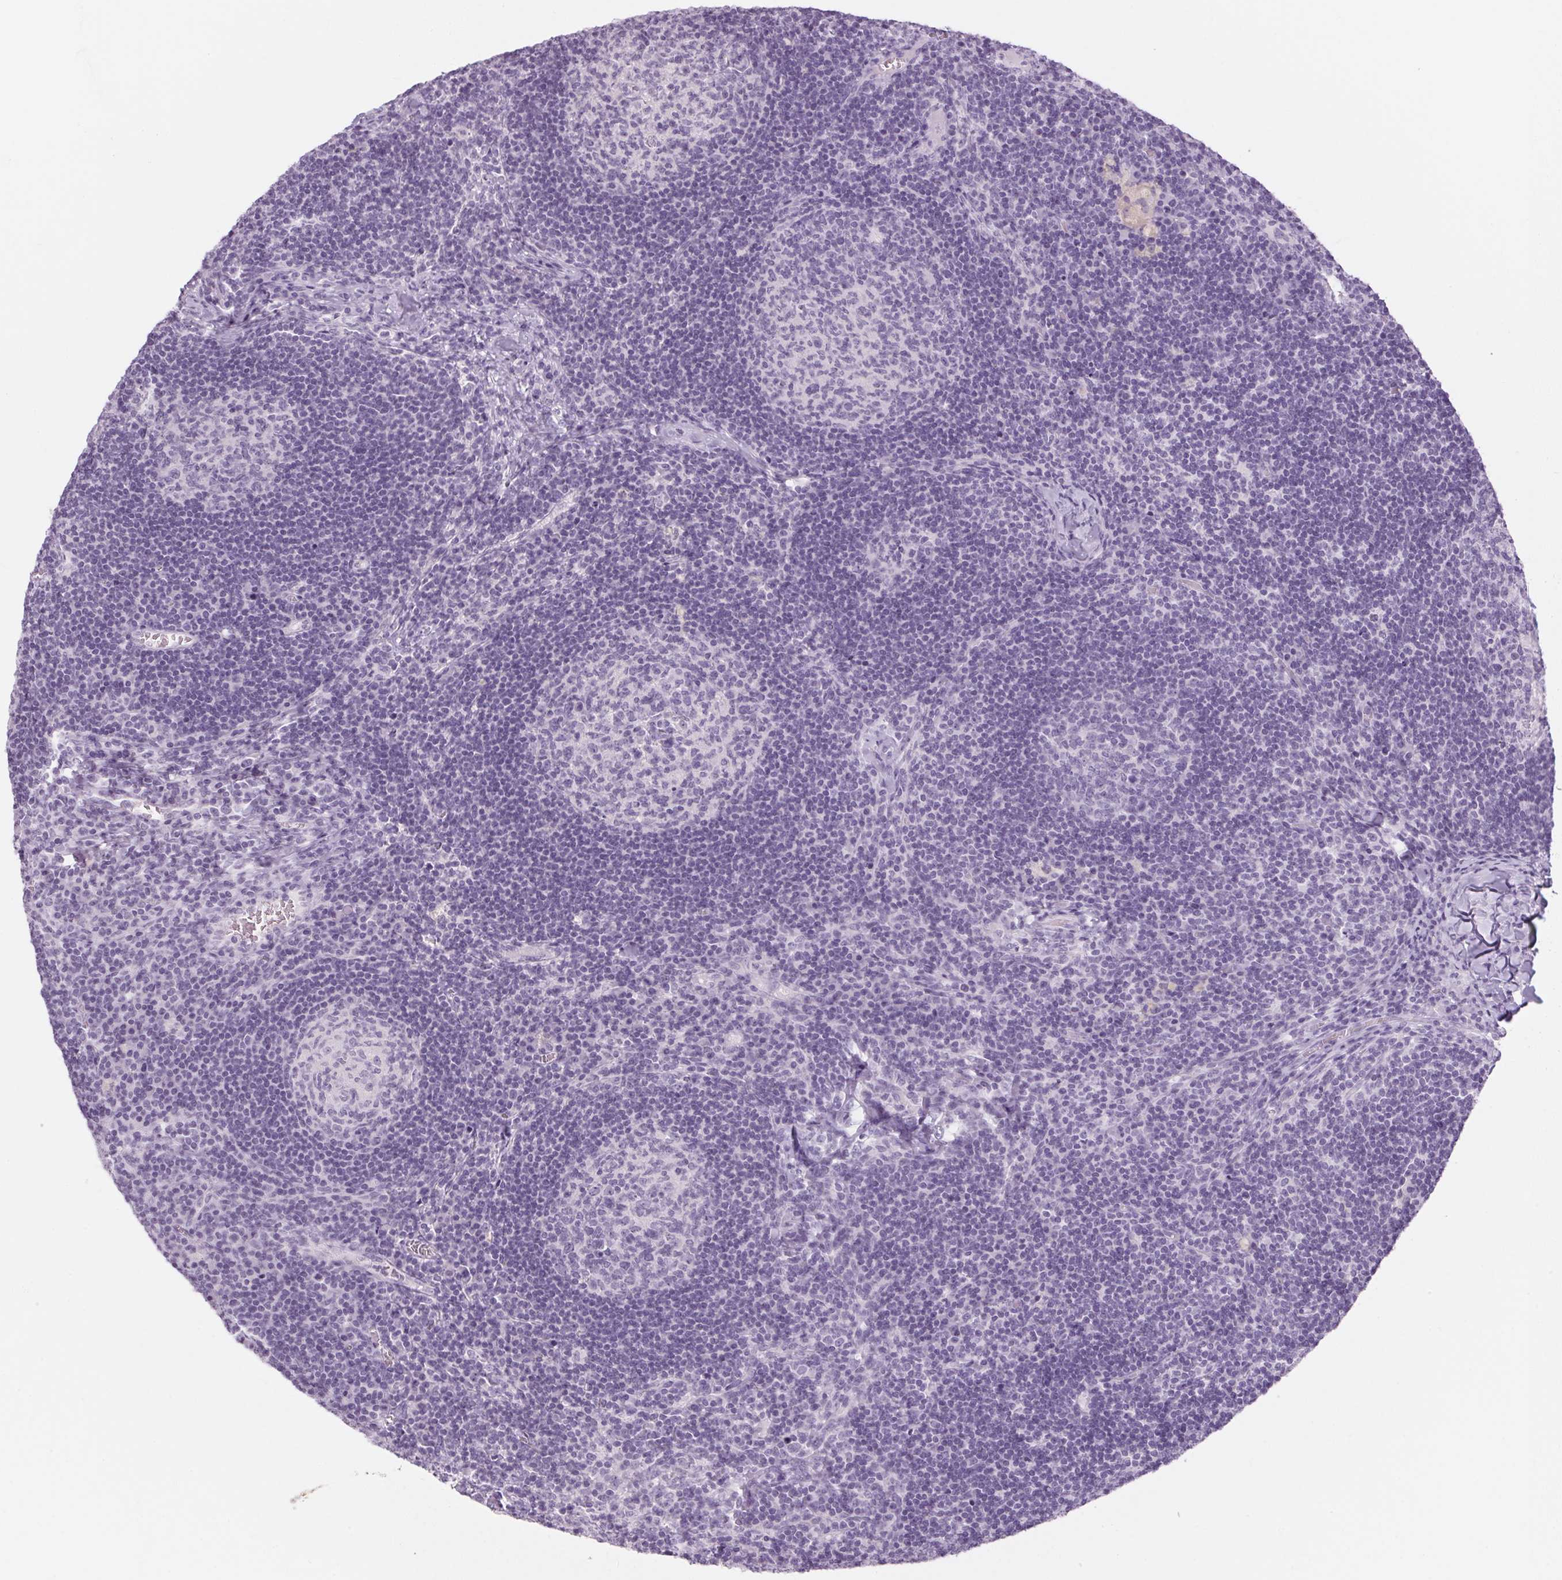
{"staining": {"intensity": "negative", "quantity": "none", "location": "none"}, "tissue": "lymph node", "cell_type": "Germinal center cells", "image_type": "normal", "snomed": [{"axis": "morphology", "description": "Normal tissue, NOS"}, {"axis": "topography", "description": "Lymph node"}], "caption": "Human lymph node stained for a protein using immunohistochemistry (IHC) displays no staining in germinal center cells.", "gene": "RPTN", "patient": {"sex": "male", "age": 67}}